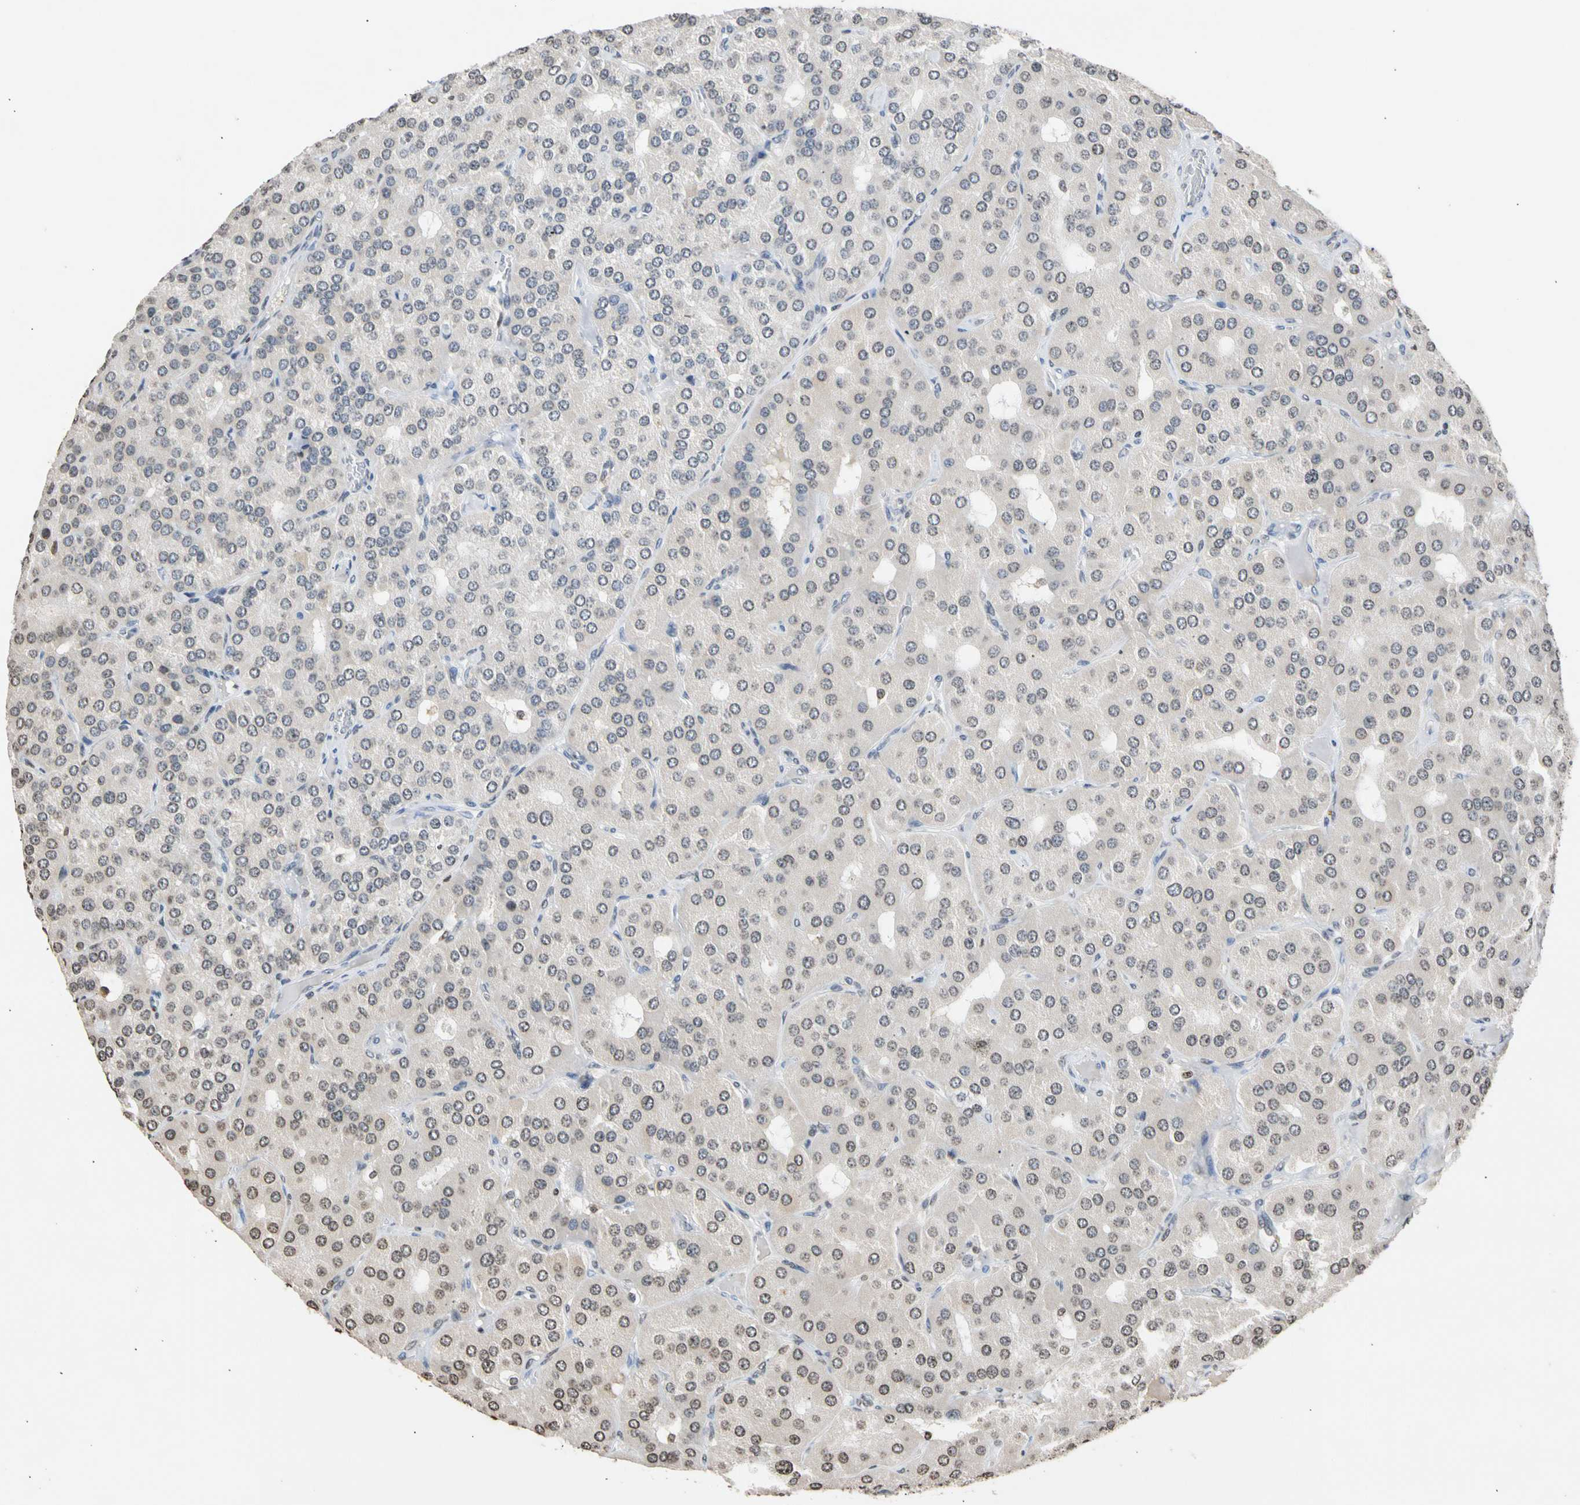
{"staining": {"intensity": "negative", "quantity": "none", "location": "none"}, "tissue": "parathyroid gland", "cell_type": "Glandular cells", "image_type": "normal", "snomed": [{"axis": "morphology", "description": "Normal tissue, NOS"}, {"axis": "morphology", "description": "Adenoma, NOS"}, {"axis": "topography", "description": "Parathyroid gland"}], "caption": "Immunohistochemical staining of unremarkable parathyroid gland reveals no significant positivity in glandular cells. (Stains: DAB (3,3'-diaminobenzidine) immunohistochemistry with hematoxylin counter stain, Microscopy: brightfield microscopy at high magnification).", "gene": "GPX4", "patient": {"sex": "female", "age": 86}}